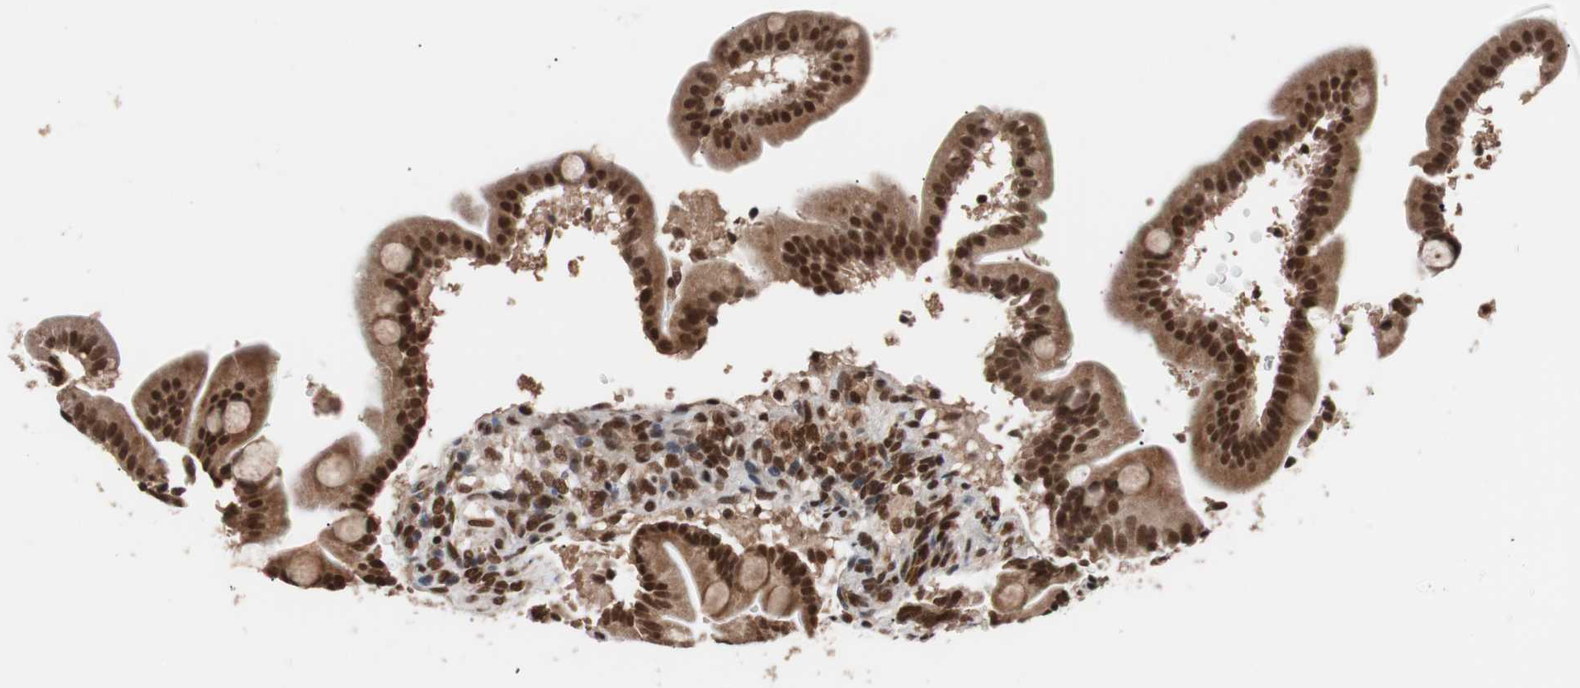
{"staining": {"intensity": "strong", "quantity": ">75%", "location": "cytoplasmic/membranous,nuclear"}, "tissue": "duodenum", "cell_type": "Glandular cells", "image_type": "normal", "snomed": [{"axis": "morphology", "description": "Normal tissue, NOS"}, {"axis": "topography", "description": "Duodenum"}], "caption": "Brown immunohistochemical staining in unremarkable human duodenum shows strong cytoplasmic/membranous,nuclear staining in about >75% of glandular cells. (IHC, brightfield microscopy, high magnification).", "gene": "CHAMP1", "patient": {"sex": "male", "age": 54}}